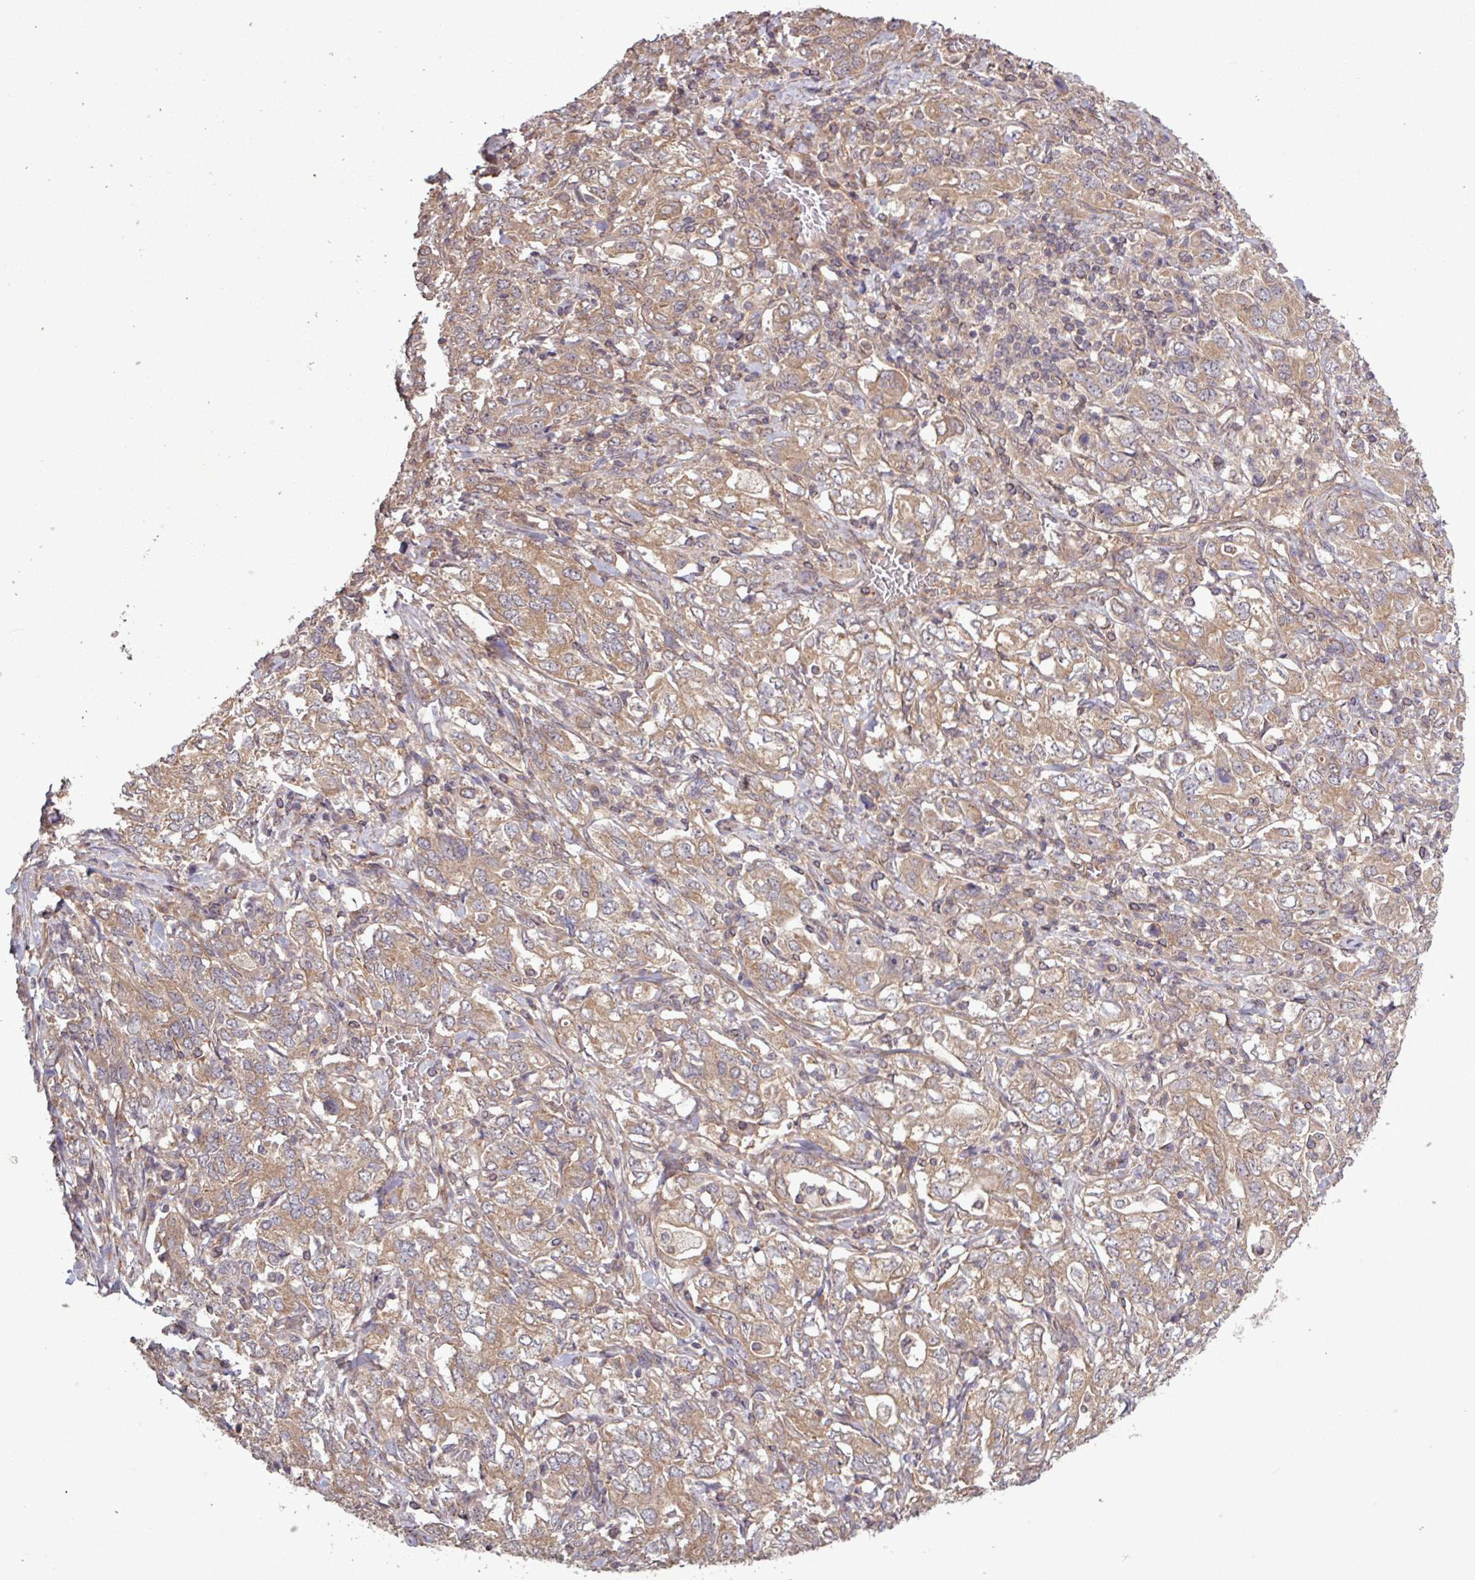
{"staining": {"intensity": "moderate", "quantity": ">75%", "location": "cytoplasmic/membranous"}, "tissue": "stomach cancer", "cell_type": "Tumor cells", "image_type": "cancer", "snomed": [{"axis": "morphology", "description": "Adenocarcinoma, NOS"}, {"axis": "topography", "description": "Stomach, upper"}, {"axis": "topography", "description": "Stomach"}], "caption": "Adenocarcinoma (stomach) tissue demonstrates moderate cytoplasmic/membranous expression in approximately >75% of tumor cells, visualized by immunohistochemistry.", "gene": "TRABD2A", "patient": {"sex": "male", "age": 62}}